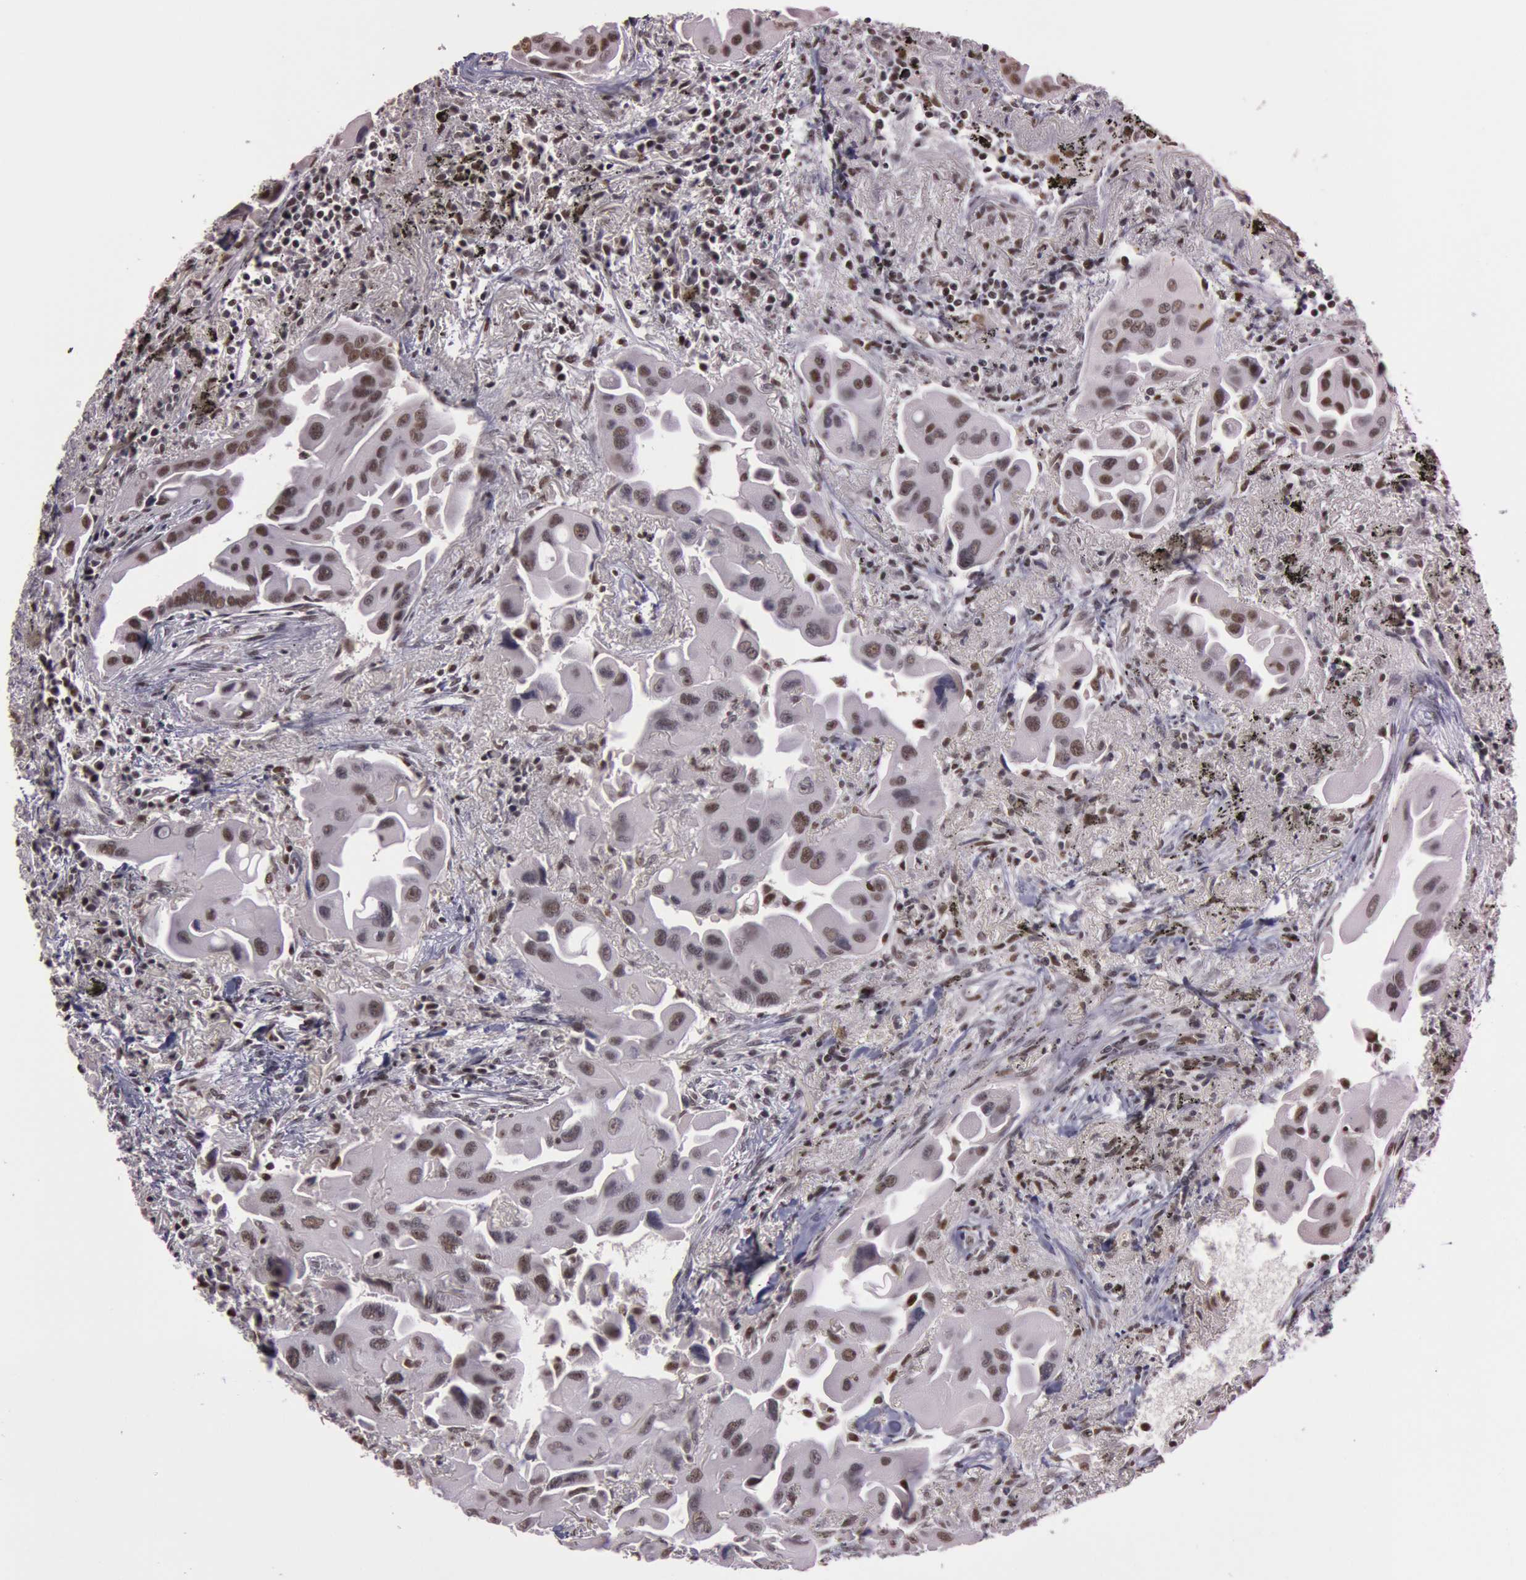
{"staining": {"intensity": "moderate", "quantity": ">75%", "location": "nuclear"}, "tissue": "lung cancer", "cell_type": "Tumor cells", "image_type": "cancer", "snomed": [{"axis": "morphology", "description": "Adenocarcinoma, NOS"}, {"axis": "topography", "description": "Lung"}], "caption": "Brown immunohistochemical staining in human lung cancer shows moderate nuclear staining in about >75% of tumor cells.", "gene": "TASL", "patient": {"sex": "male", "age": 68}}